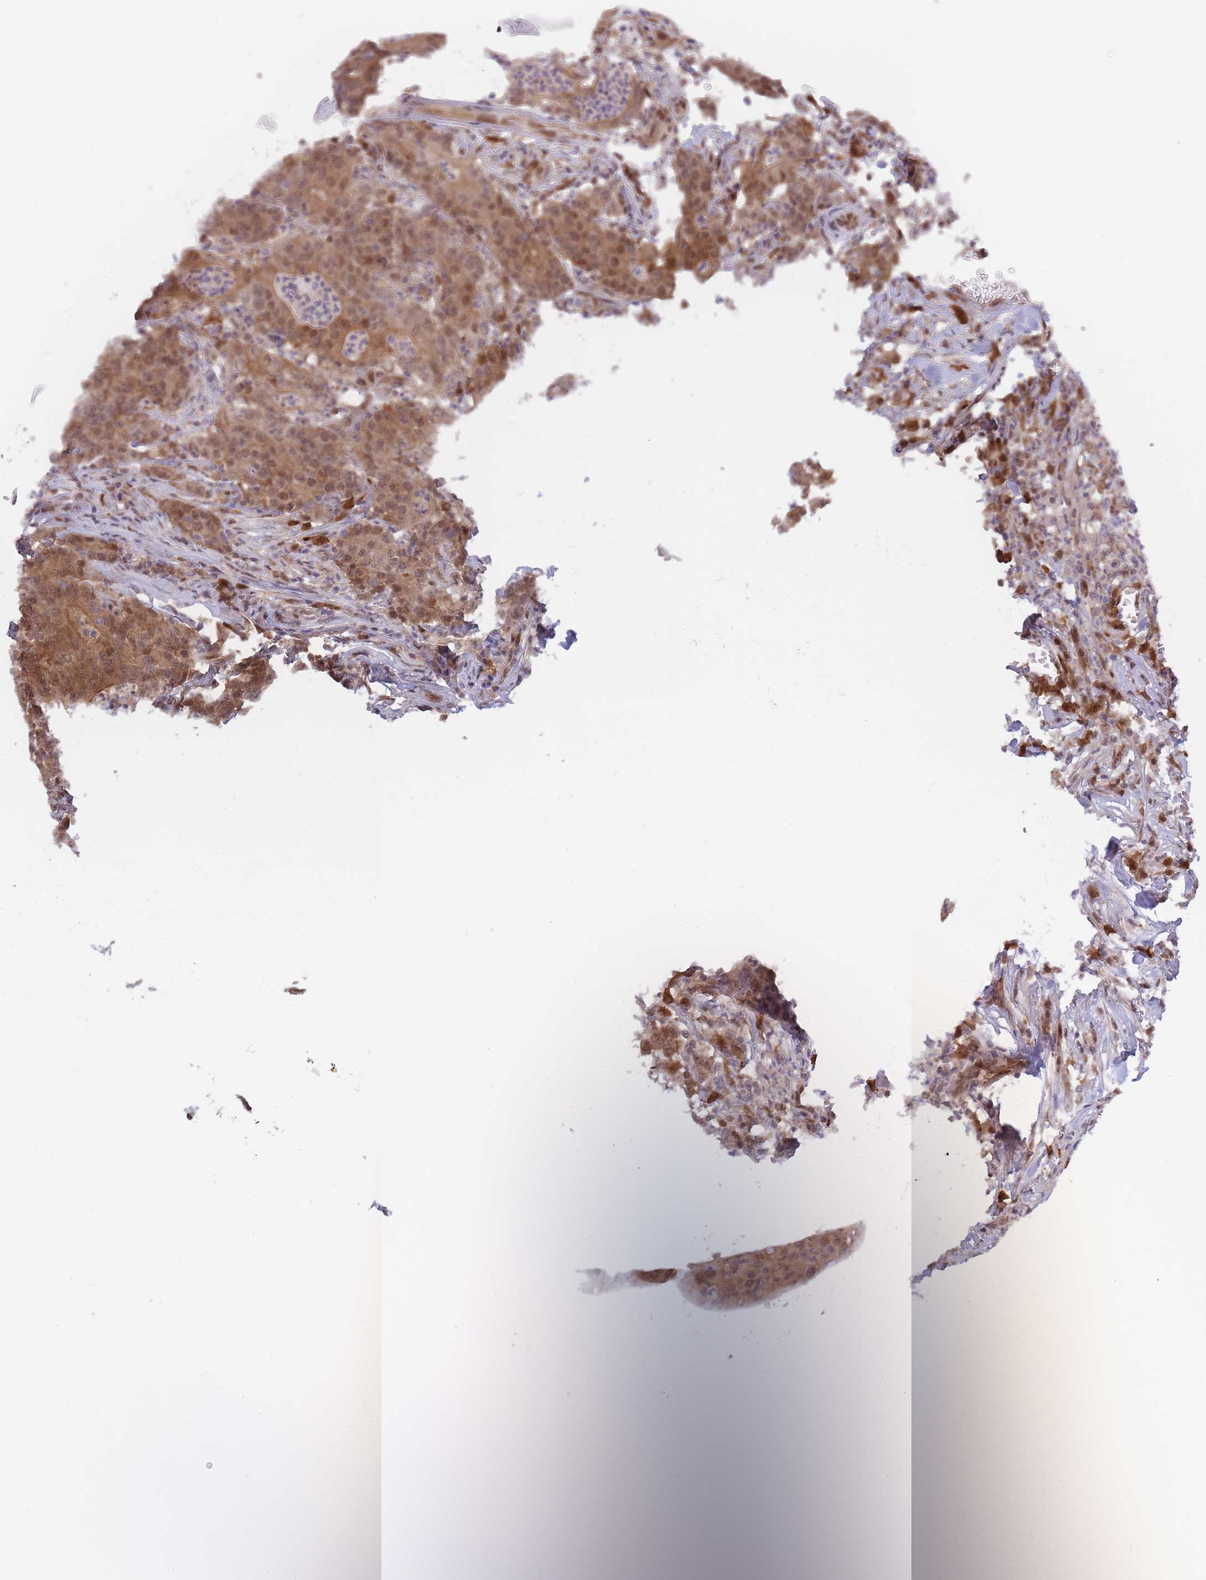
{"staining": {"intensity": "moderate", "quantity": ">75%", "location": "cytoplasmic/membranous,nuclear"}, "tissue": "colorectal cancer", "cell_type": "Tumor cells", "image_type": "cancer", "snomed": [{"axis": "morphology", "description": "Adenocarcinoma, NOS"}, {"axis": "topography", "description": "Colon"}], "caption": "Tumor cells exhibit moderate cytoplasmic/membranous and nuclear expression in about >75% of cells in colorectal cancer.", "gene": "NSFL1C", "patient": {"sex": "male", "age": 83}}